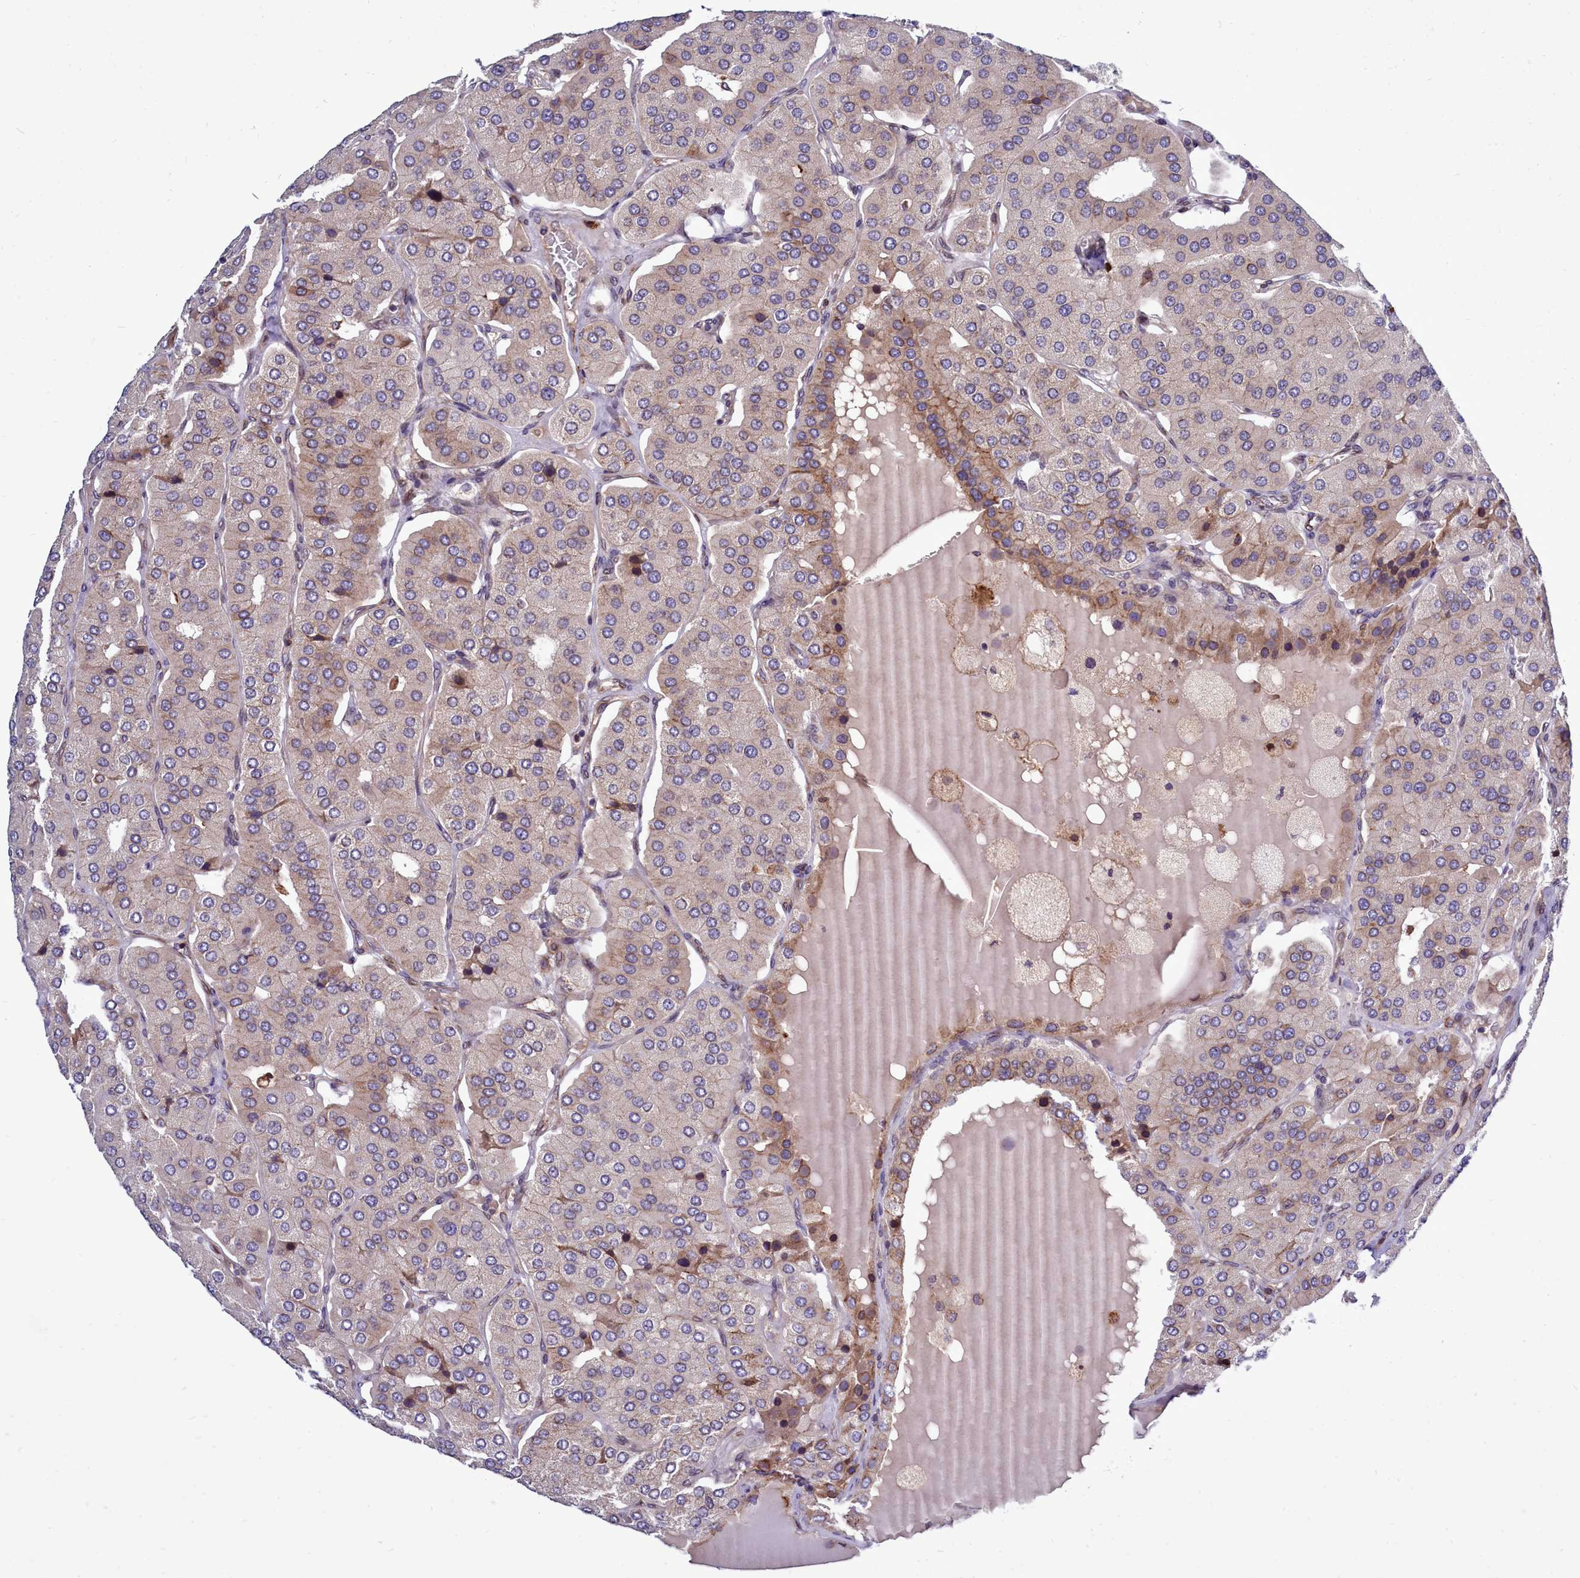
{"staining": {"intensity": "weak", "quantity": "<25%", "location": "cytoplasmic/membranous"}, "tissue": "parathyroid gland", "cell_type": "Glandular cells", "image_type": "normal", "snomed": [{"axis": "morphology", "description": "Normal tissue, NOS"}, {"axis": "morphology", "description": "Adenoma, NOS"}, {"axis": "topography", "description": "Parathyroid gland"}], "caption": "DAB (3,3'-diaminobenzidine) immunohistochemical staining of normal parathyroid gland reveals no significant staining in glandular cells. (DAB (3,3'-diaminobenzidine) IHC, high magnification).", "gene": "RAPGEF4", "patient": {"sex": "female", "age": 86}}